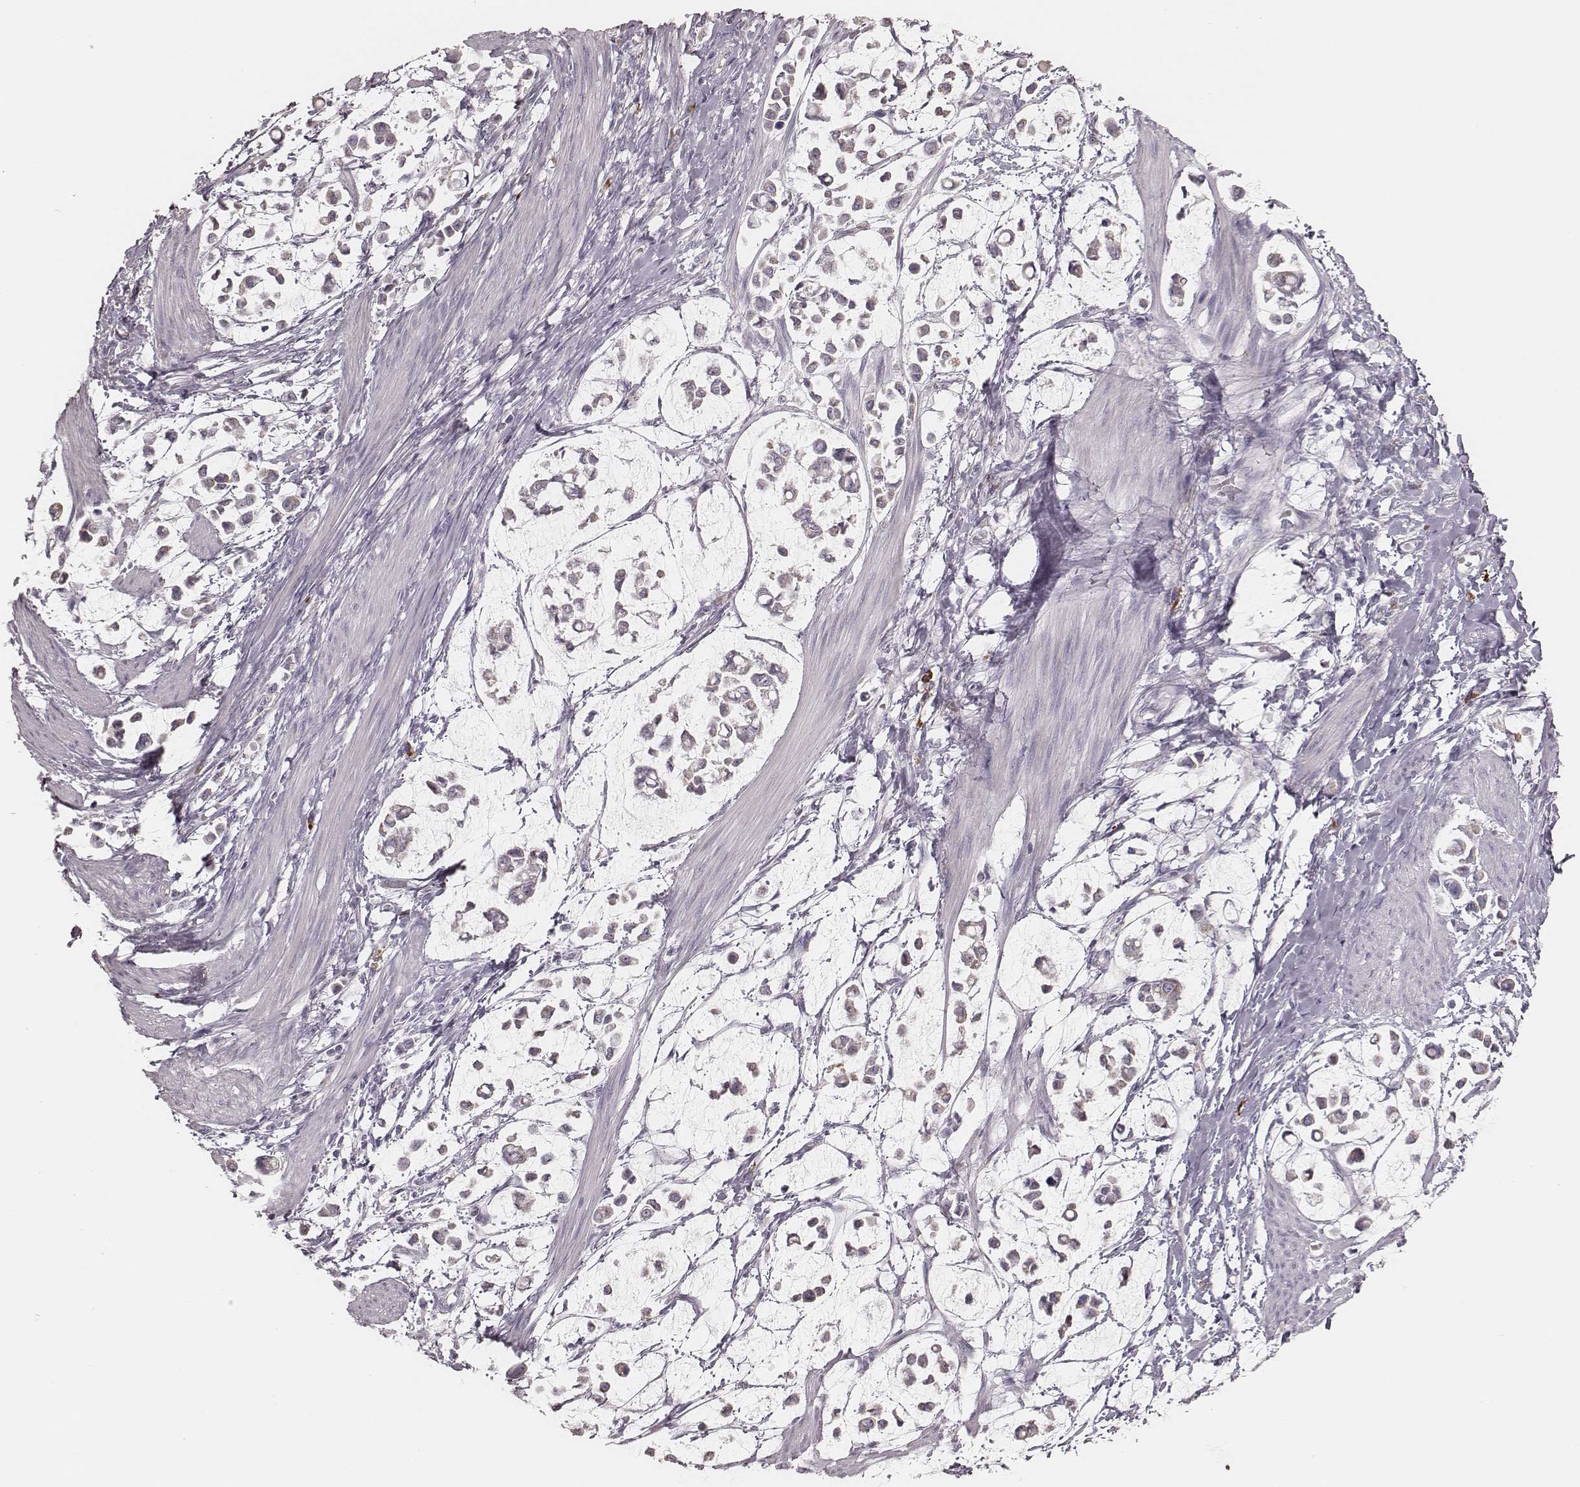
{"staining": {"intensity": "weak", "quantity": ">75%", "location": "cytoplasmic/membranous"}, "tissue": "stomach cancer", "cell_type": "Tumor cells", "image_type": "cancer", "snomed": [{"axis": "morphology", "description": "Adenocarcinoma, NOS"}, {"axis": "topography", "description": "Stomach"}], "caption": "Immunohistochemistry staining of stomach adenocarcinoma, which demonstrates low levels of weak cytoplasmic/membranous staining in about >75% of tumor cells indicating weak cytoplasmic/membranous protein expression. The staining was performed using DAB (3,3'-diaminobenzidine) (brown) for protein detection and nuclei were counterstained in hematoxylin (blue).", "gene": "KIF5C", "patient": {"sex": "male", "age": 82}}